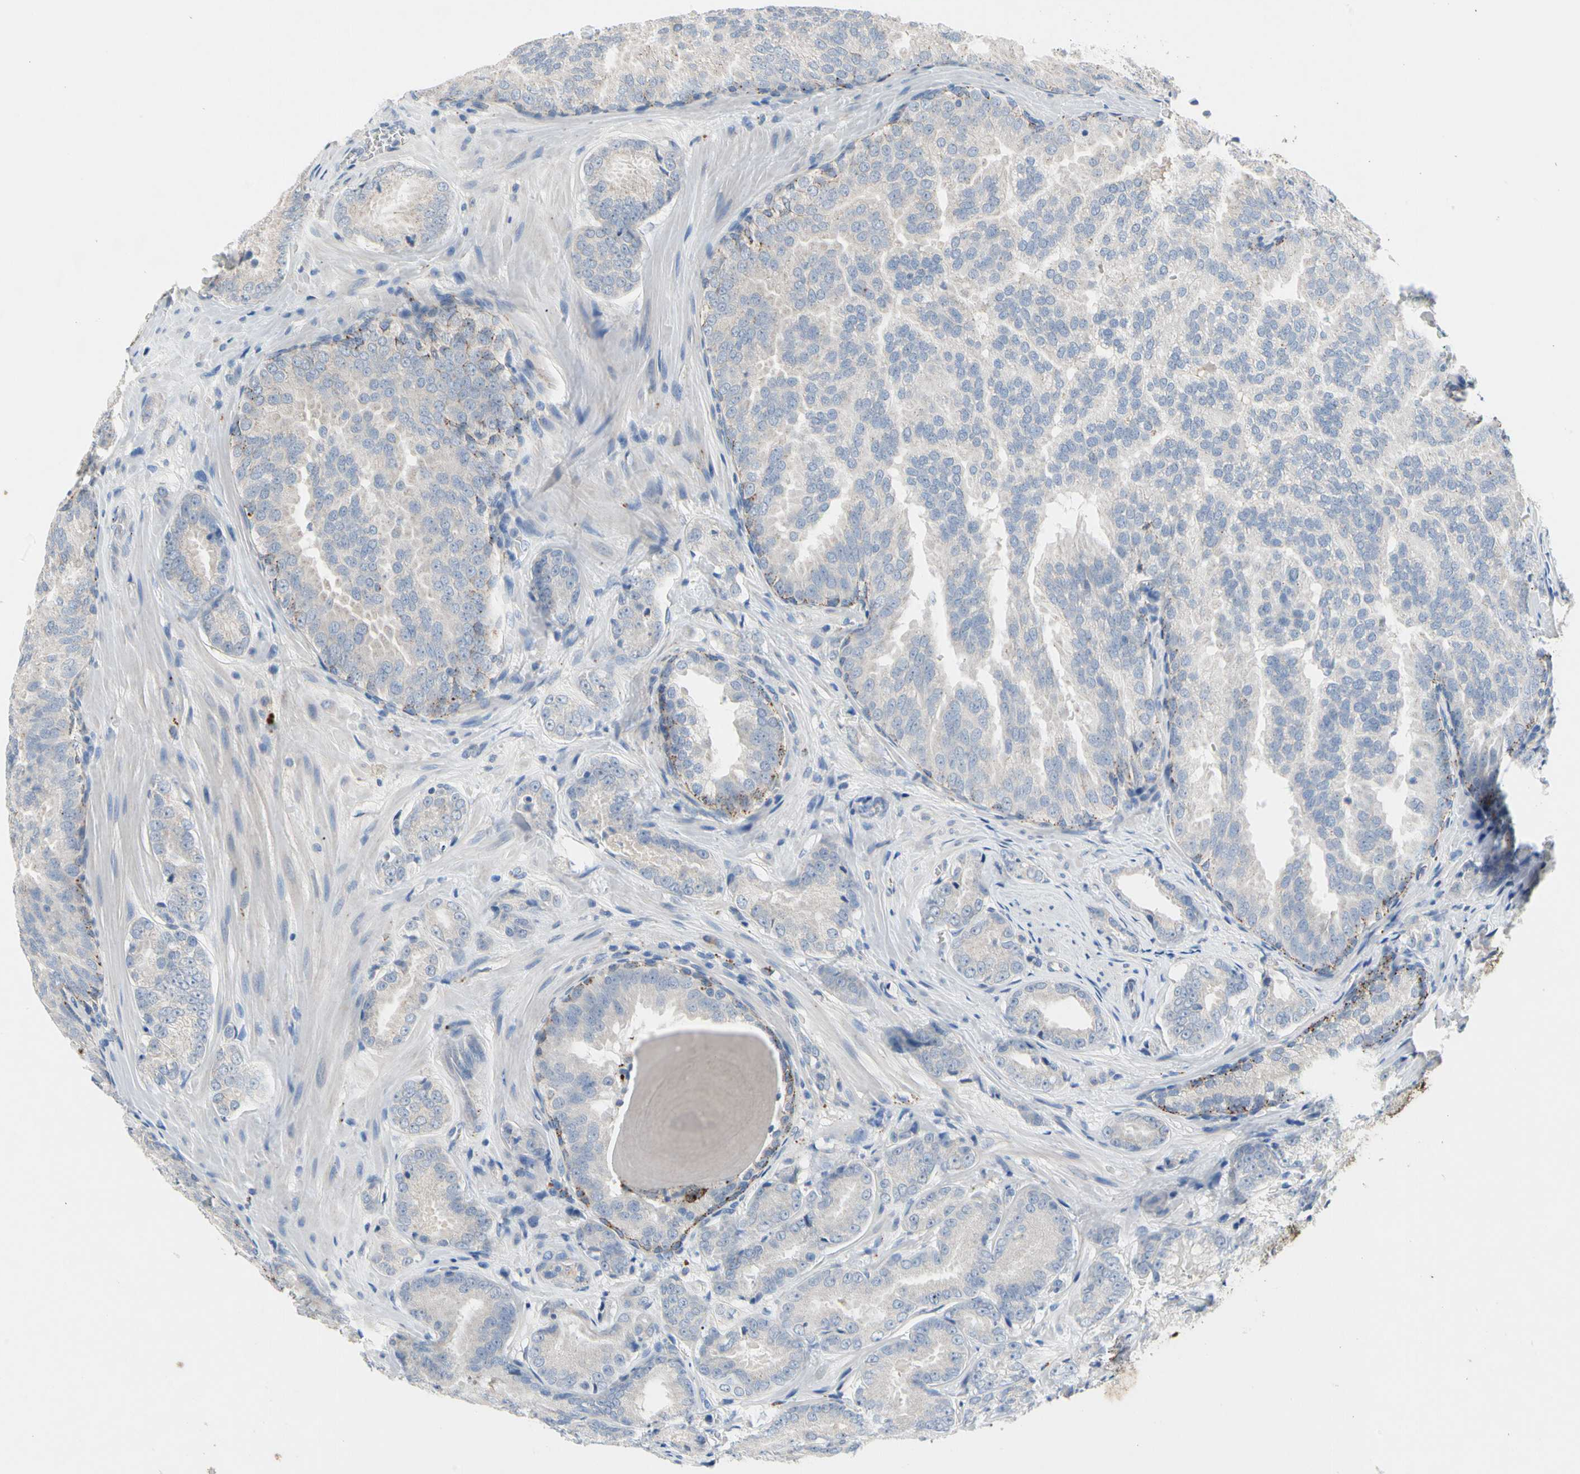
{"staining": {"intensity": "negative", "quantity": "none", "location": "none"}, "tissue": "prostate cancer", "cell_type": "Tumor cells", "image_type": "cancer", "snomed": [{"axis": "morphology", "description": "Adenocarcinoma, High grade"}, {"axis": "topography", "description": "Prostate"}], "caption": "Tumor cells show no significant protein expression in prostate cancer. (DAB (3,3'-diaminobenzidine) immunohistochemistry with hematoxylin counter stain).", "gene": "RETSAT", "patient": {"sex": "male", "age": 64}}